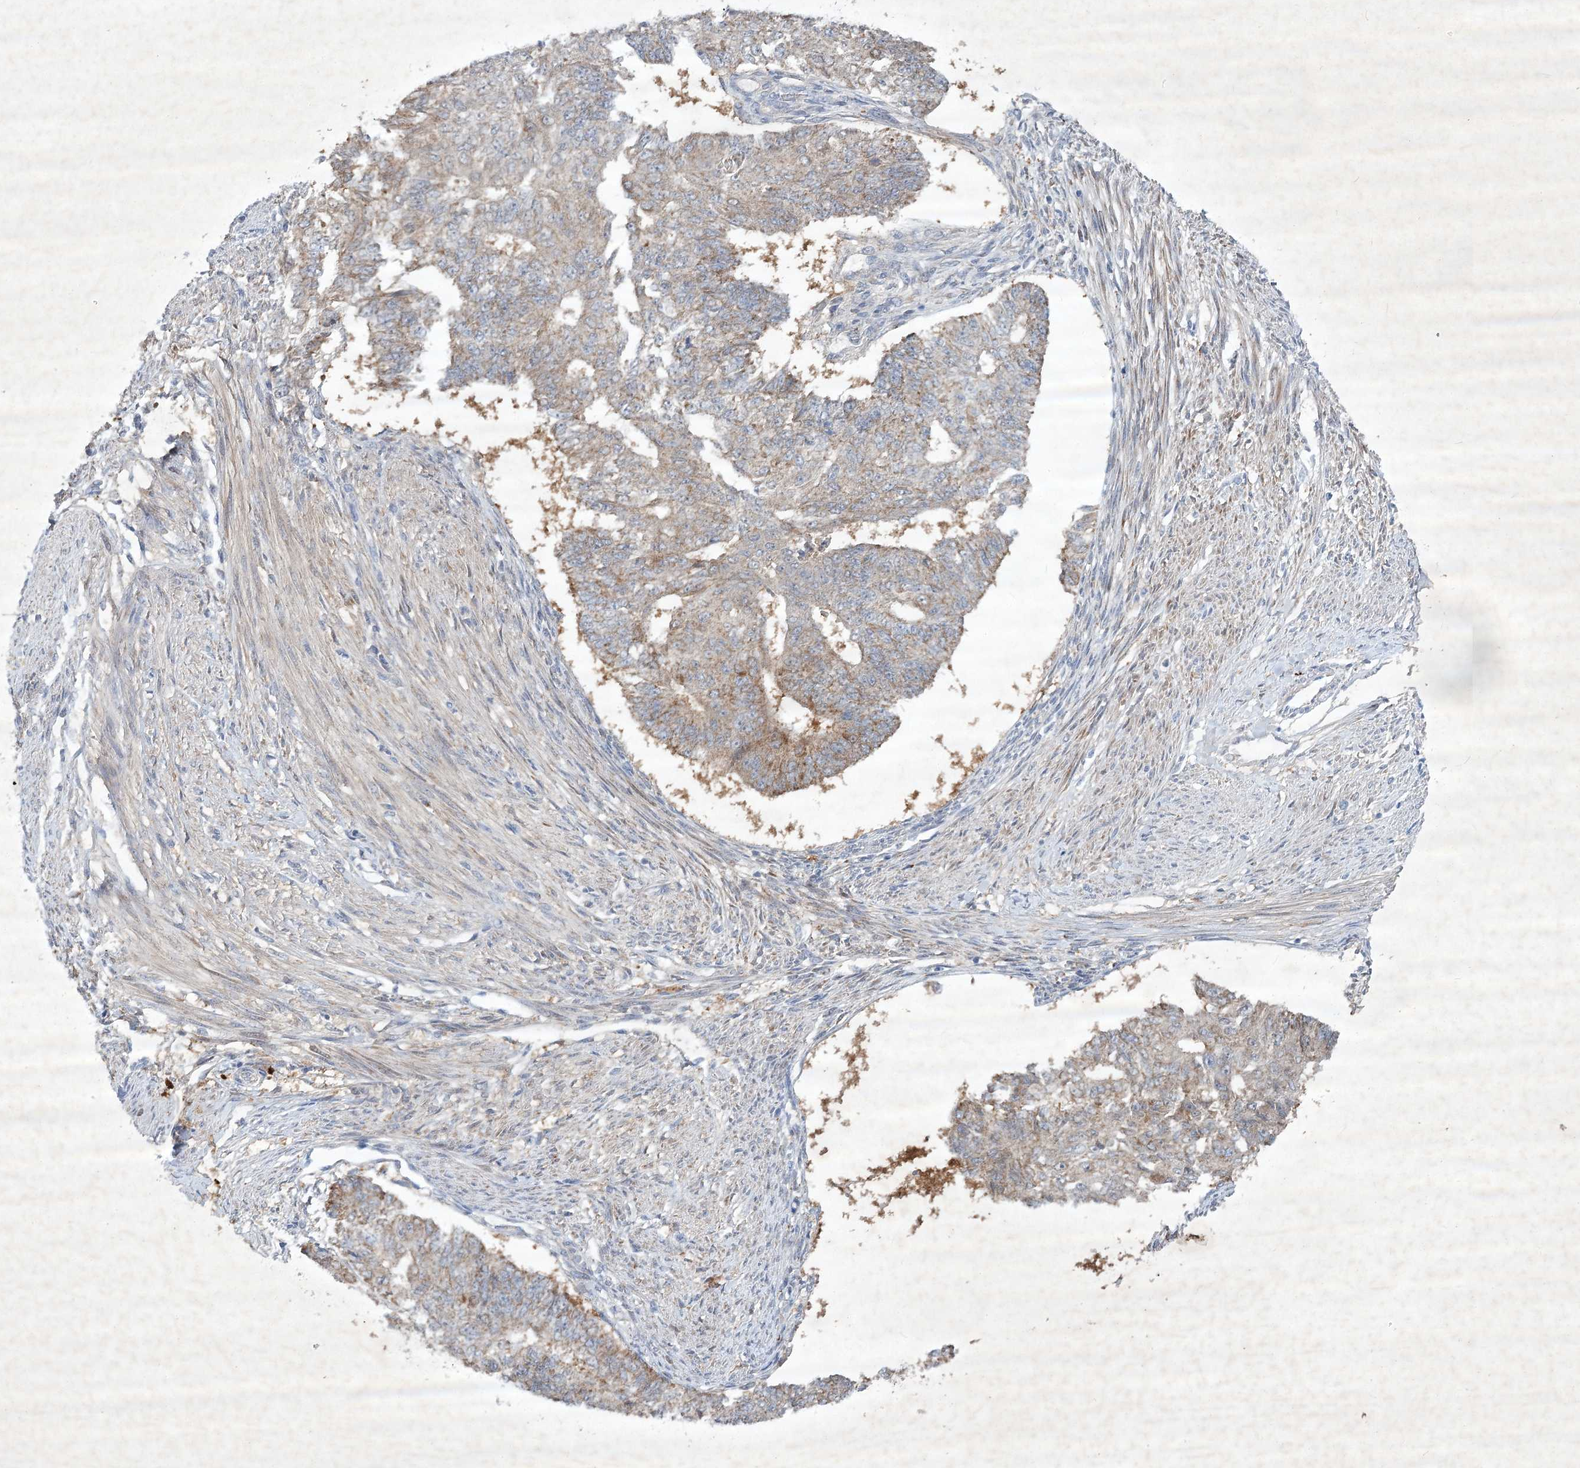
{"staining": {"intensity": "moderate", "quantity": "<25%", "location": "cytoplasmic/membranous"}, "tissue": "endometrial cancer", "cell_type": "Tumor cells", "image_type": "cancer", "snomed": [{"axis": "morphology", "description": "Adenocarcinoma, NOS"}, {"axis": "topography", "description": "Endometrium"}], "caption": "Immunohistochemical staining of human adenocarcinoma (endometrial) shows low levels of moderate cytoplasmic/membranous protein expression in about <25% of tumor cells.", "gene": "PYROXD2", "patient": {"sex": "female", "age": 32}}